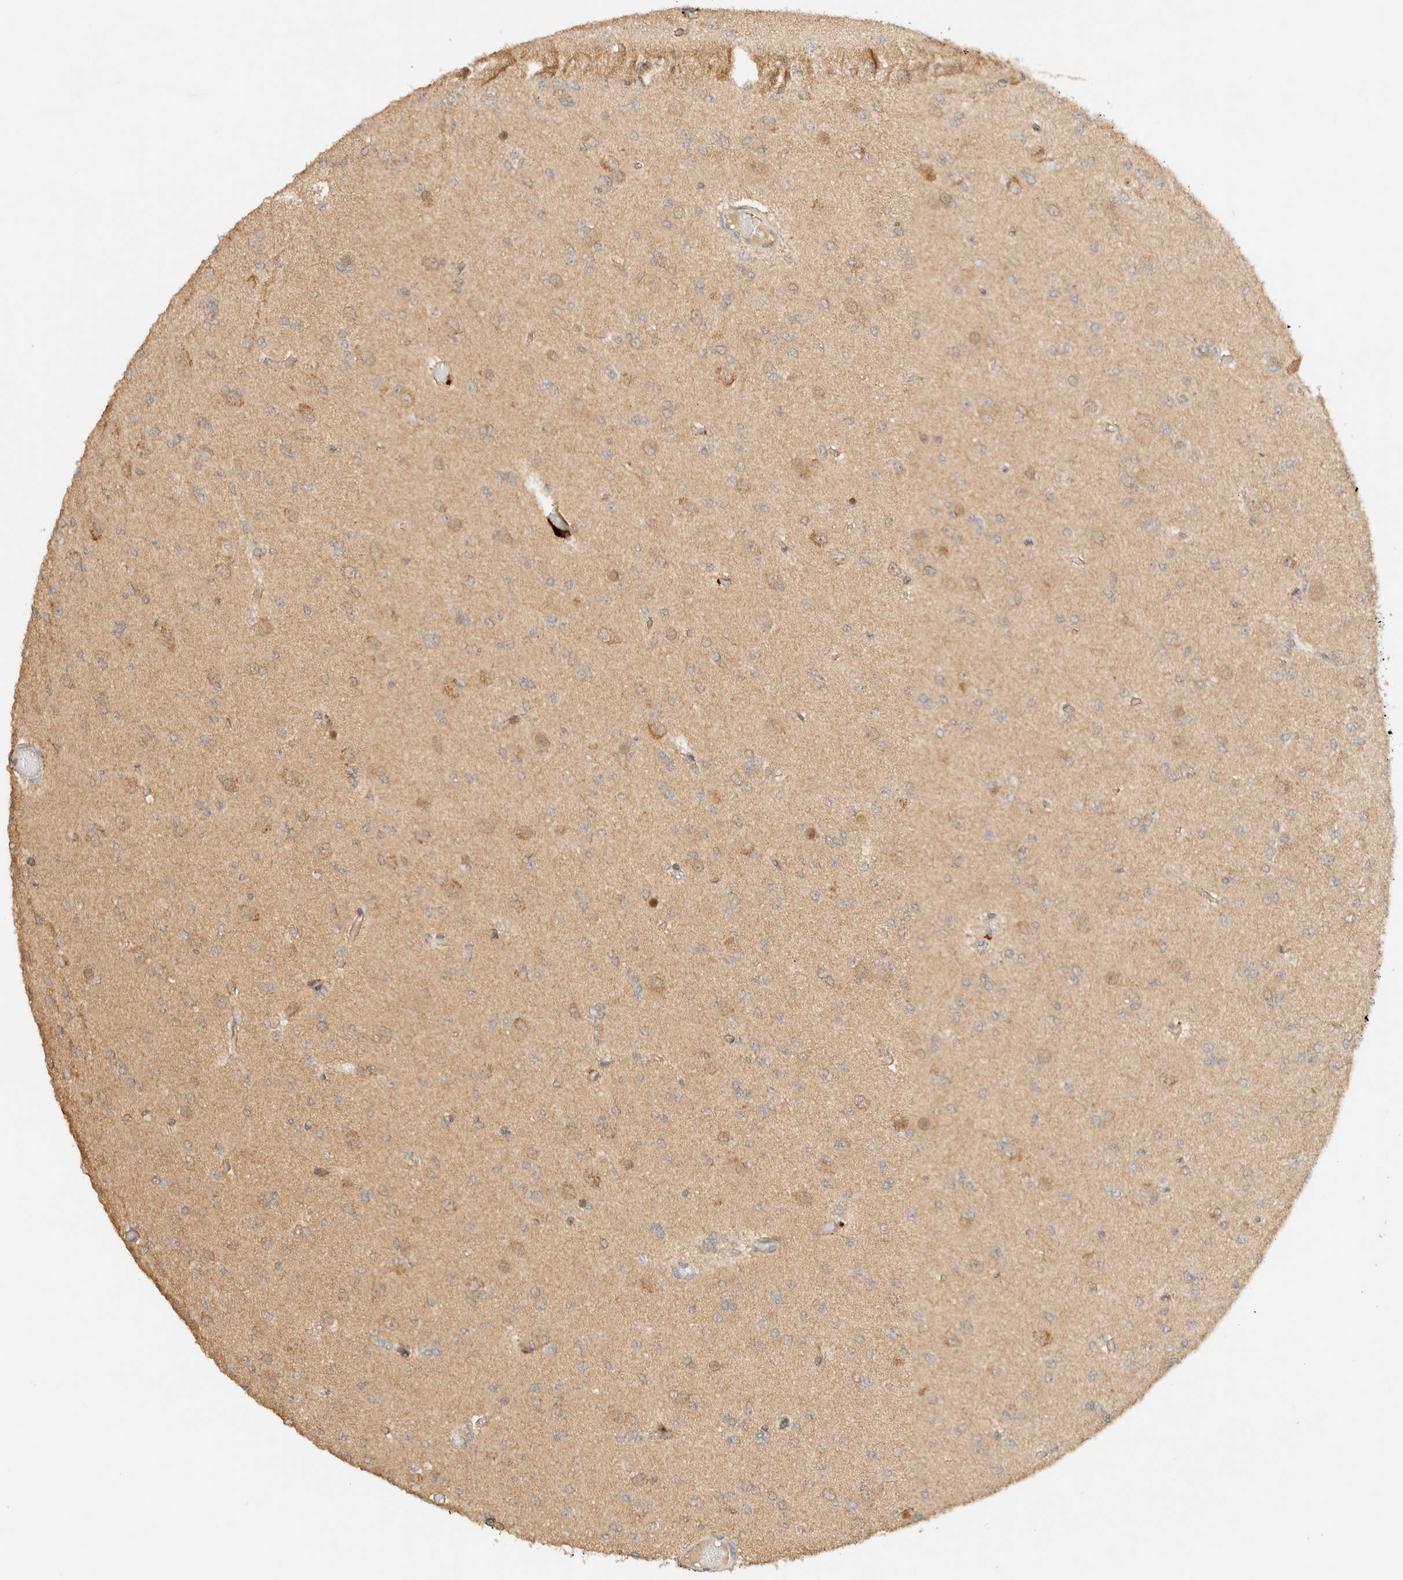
{"staining": {"intensity": "moderate", "quantity": "25%-75%", "location": "cytoplasmic/membranous"}, "tissue": "glioma", "cell_type": "Tumor cells", "image_type": "cancer", "snomed": [{"axis": "morphology", "description": "Glioma, malignant, Low grade"}, {"axis": "topography", "description": "Brain"}], "caption": "Malignant glioma (low-grade) tissue shows moderate cytoplasmic/membranous staining in approximately 25%-75% of tumor cells, visualized by immunohistochemistry. The staining is performed using DAB (3,3'-diaminobenzidine) brown chromogen to label protein expression. The nuclei are counter-stained blue using hematoxylin.", "gene": "ZBTB34", "patient": {"sex": "female", "age": 22}}